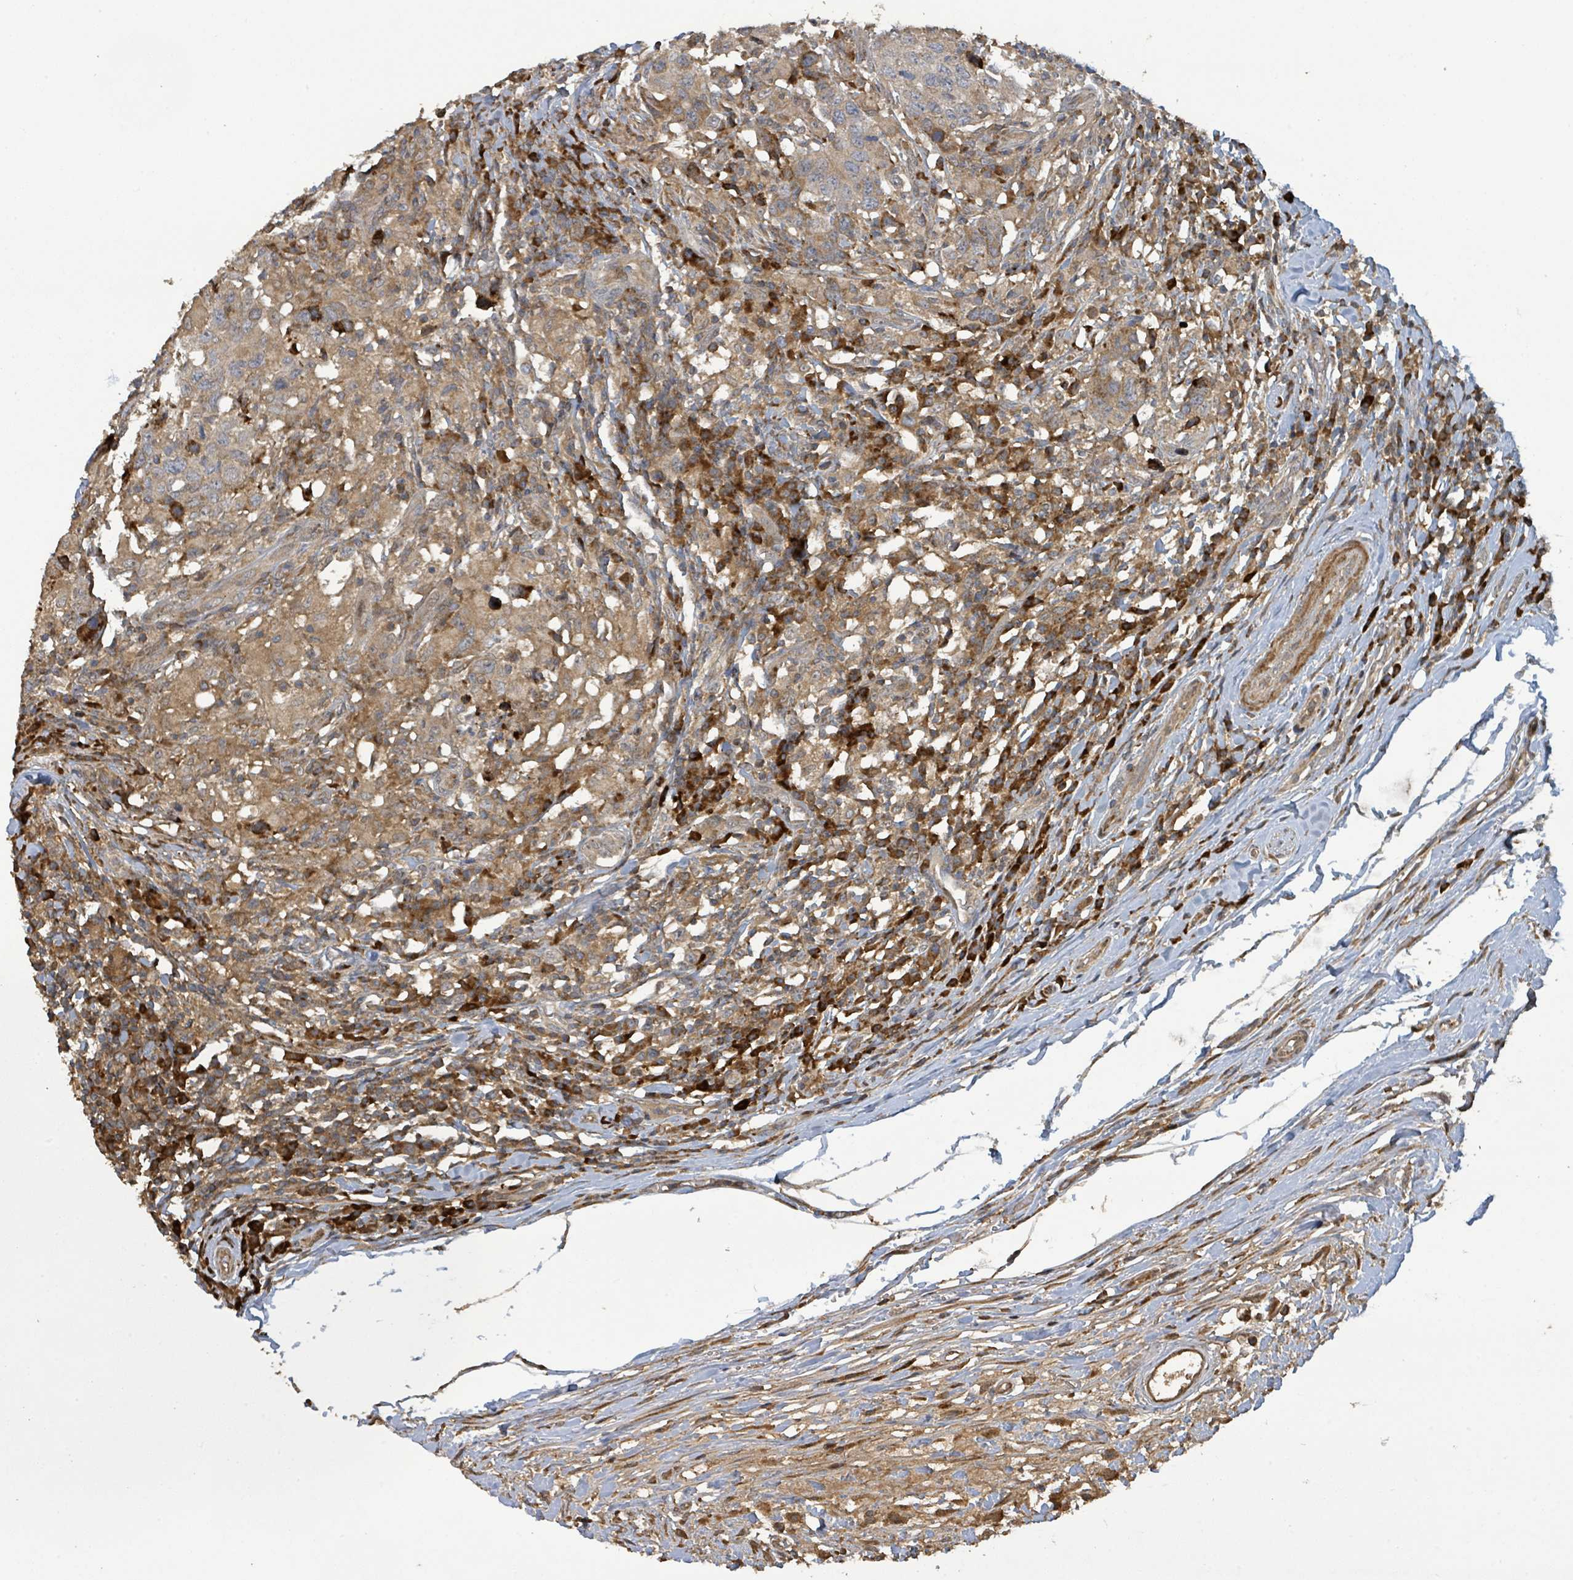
{"staining": {"intensity": "moderate", "quantity": ">75%", "location": "cytoplasmic/membranous"}, "tissue": "head and neck cancer", "cell_type": "Tumor cells", "image_type": "cancer", "snomed": [{"axis": "morphology", "description": "Normal tissue, NOS"}, {"axis": "morphology", "description": "Squamous cell carcinoma, NOS"}, {"axis": "topography", "description": "Skeletal muscle"}, {"axis": "topography", "description": "Vascular tissue"}, {"axis": "topography", "description": "Peripheral nerve tissue"}, {"axis": "topography", "description": "Head-Neck"}], "caption": "This histopathology image demonstrates immunohistochemistry (IHC) staining of human squamous cell carcinoma (head and neck), with medium moderate cytoplasmic/membranous positivity in about >75% of tumor cells.", "gene": "STARD4", "patient": {"sex": "male", "age": 66}}